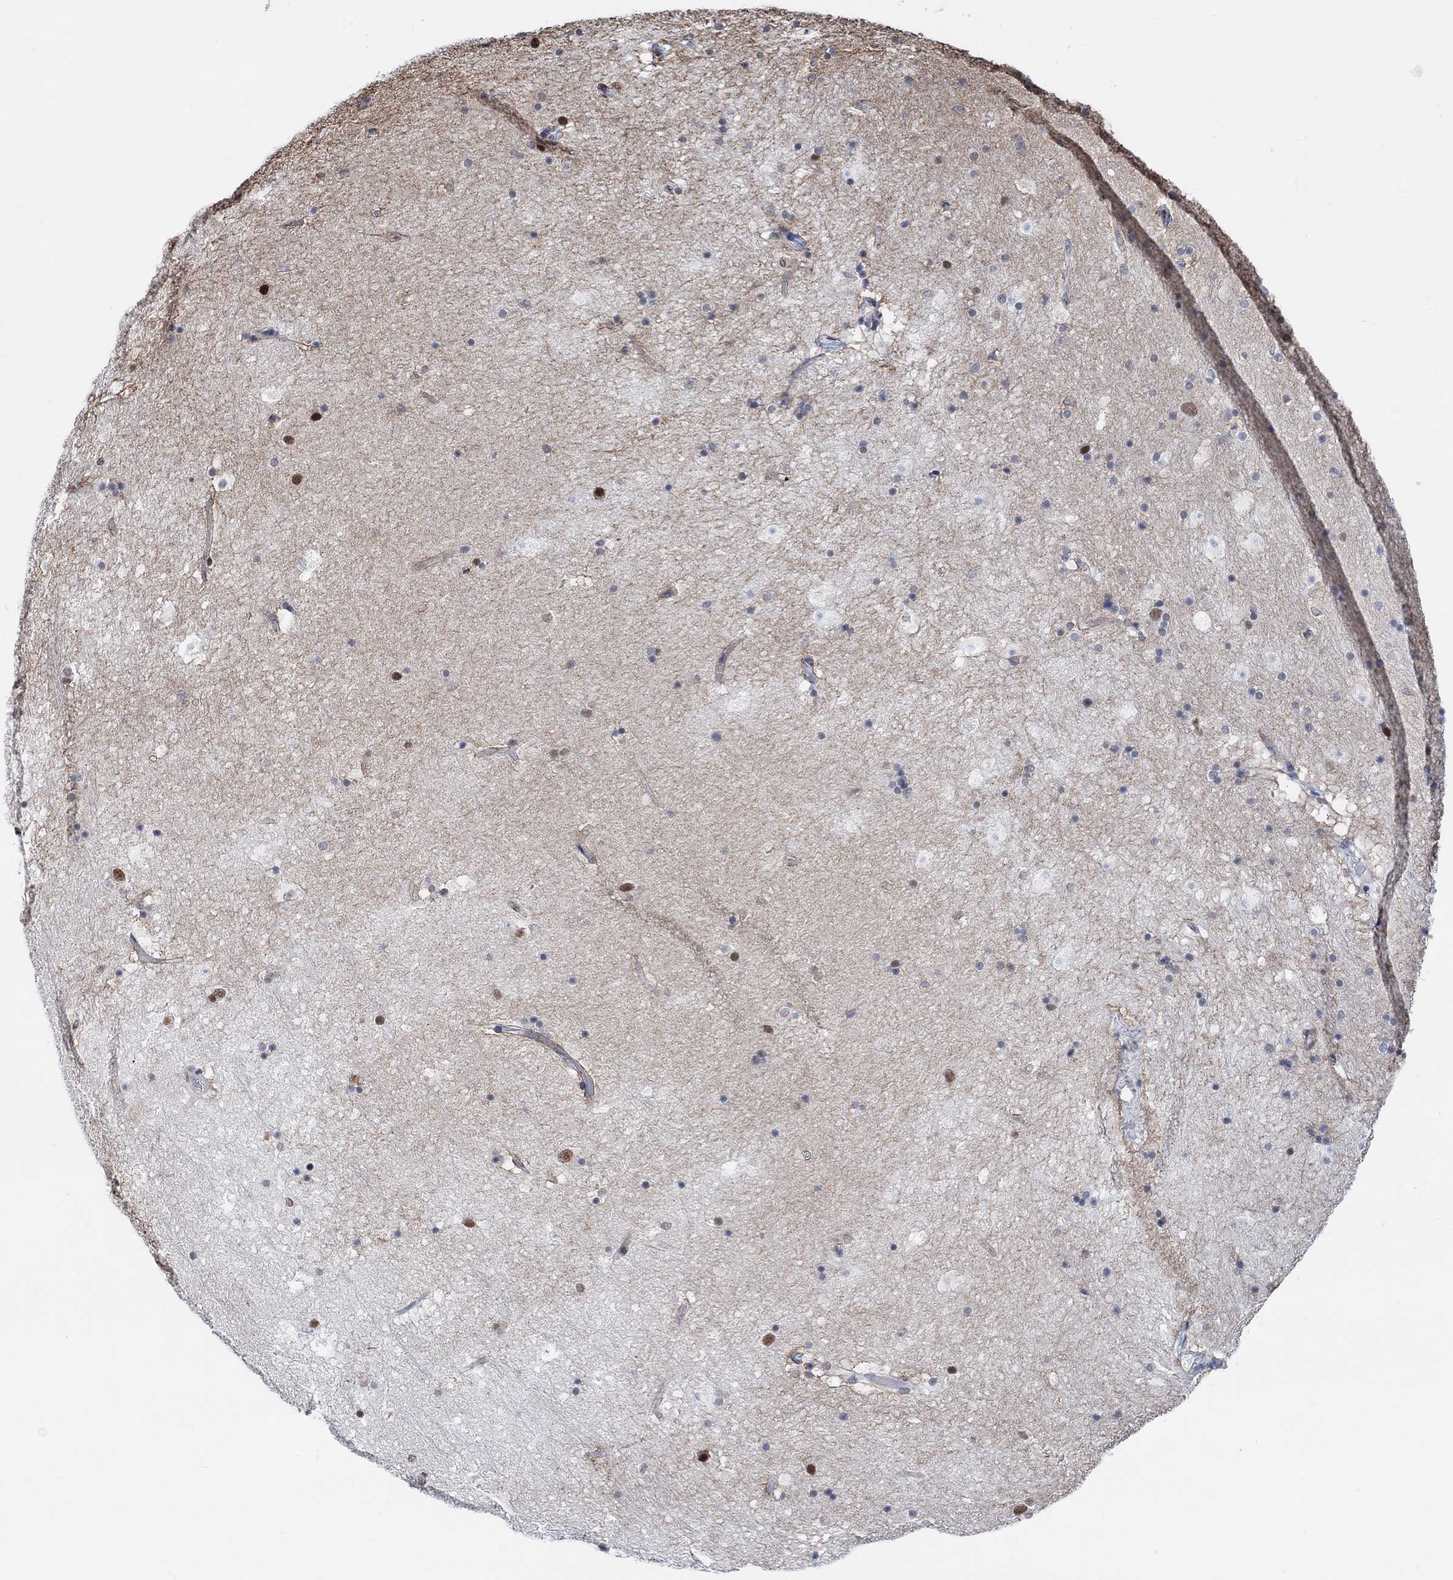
{"staining": {"intensity": "strong", "quantity": "<25%", "location": "nuclear"}, "tissue": "hippocampus", "cell_type": "Glial cells", "image_type": "normal", "snomed": [{"axis": "morphology", "description": "Normal tissue, NOS"}, {"axis": "topography", "description": "Hippocampus"}], "caption": "Protein expression by IHC shows strong nuclear positivity in about <25% of glial cells in benign hippocampus.", "gene": "USP39", "patient": {"sex": "male", "age": 51}}